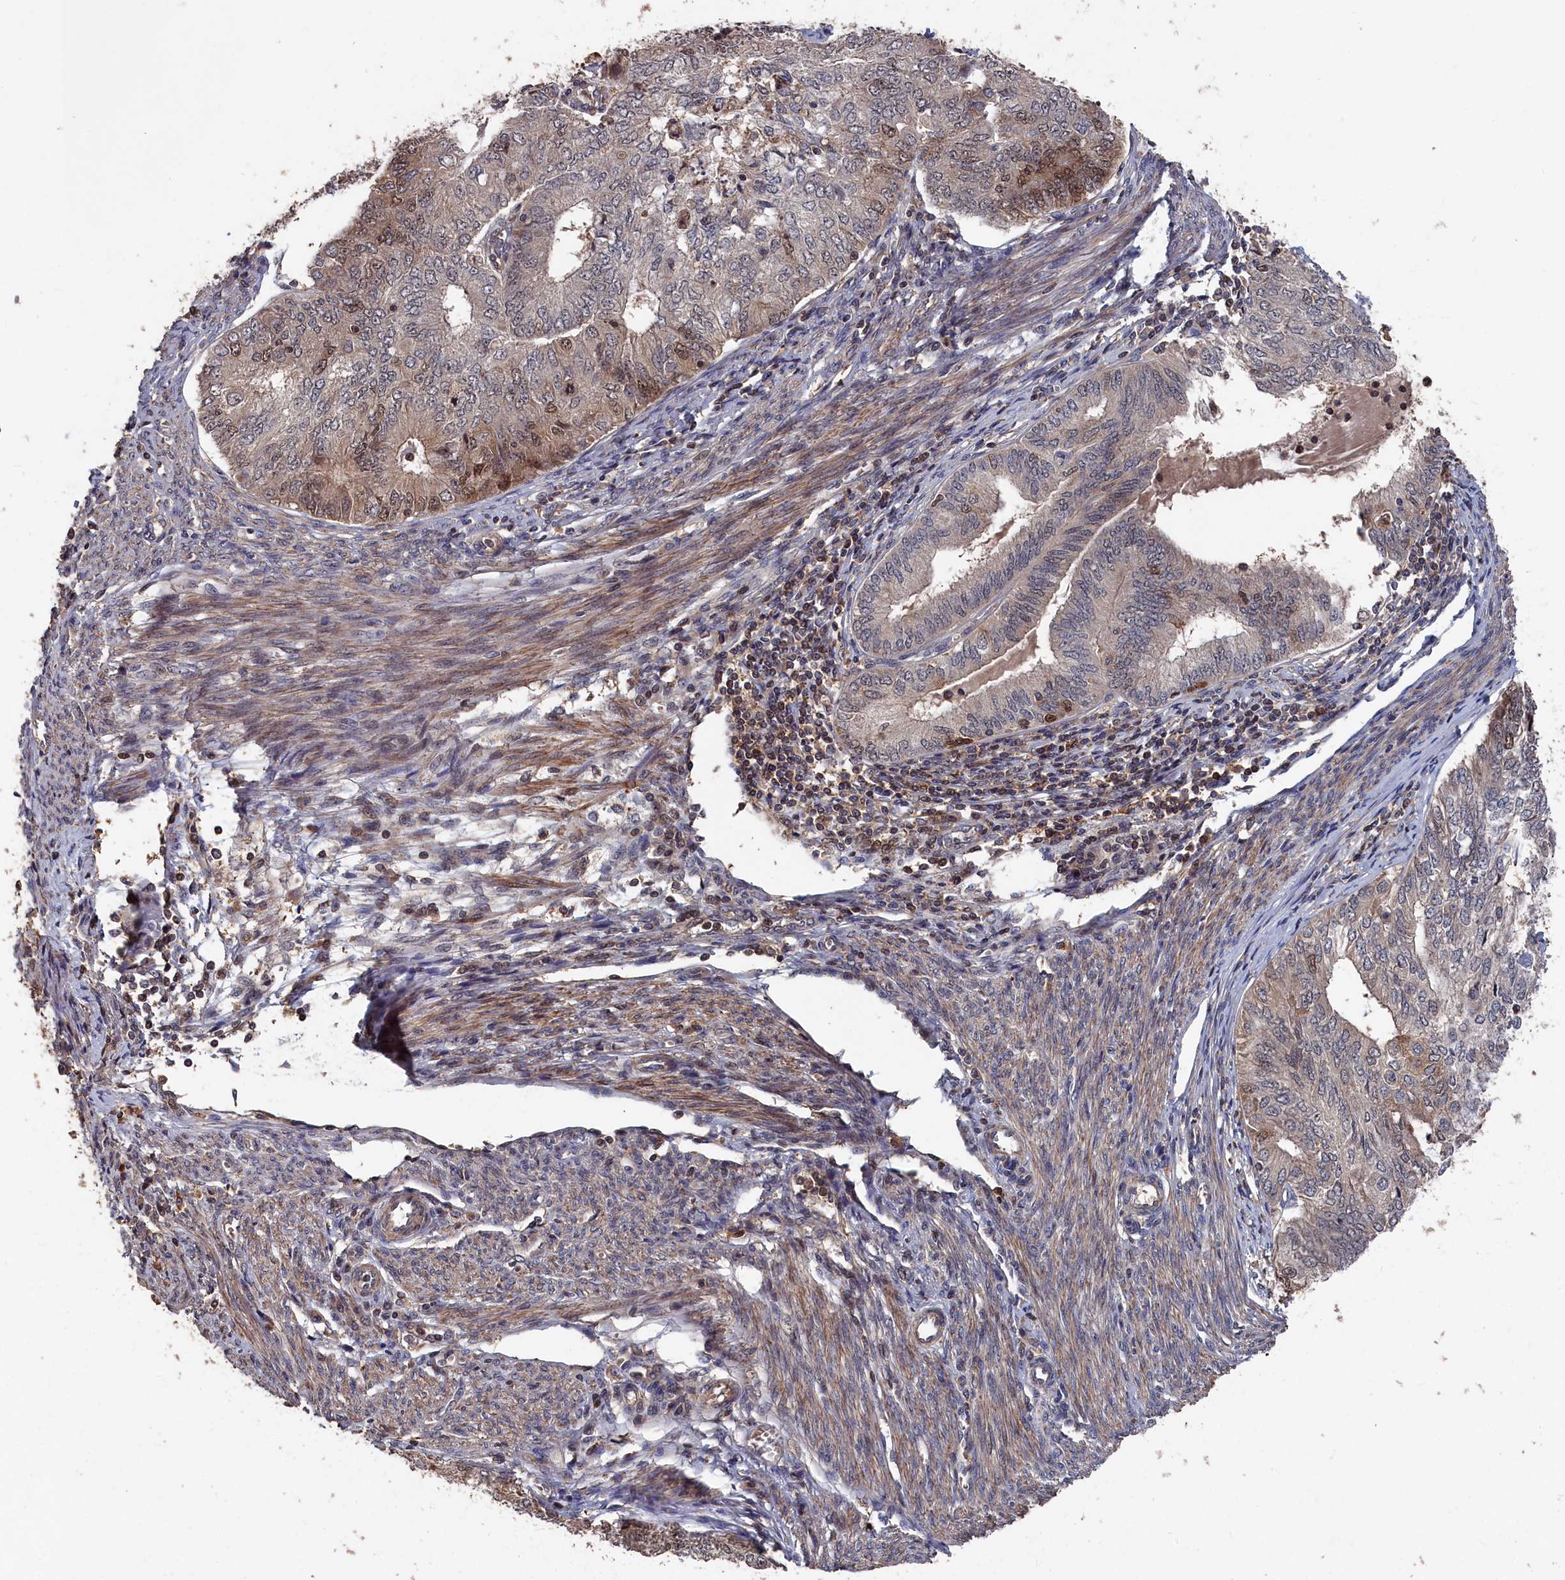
{"staining": {"intensity": "moderate", "quantity": "<25%", "location": "nuclear"}, "tissue": "endometrial cancer", "cell_type": "Tumor cells", "image_type": "cancer", "snomed": [{"axis": "morphology", "description": "Adenocarcinoma, NOS"}, {"axis": "topography", "description": "Endometrium"}], "caption": "Immunohistochemical staining of human endometrial adenocarcinoma displays low levels of moderate nuclear protein expression in approximately <25% of tumor cells. The protein of interest is shown in brown color, while the nuclei are stained blue.", "gene": "RMI2", "patient": {"sex": "female", "age": 68}}